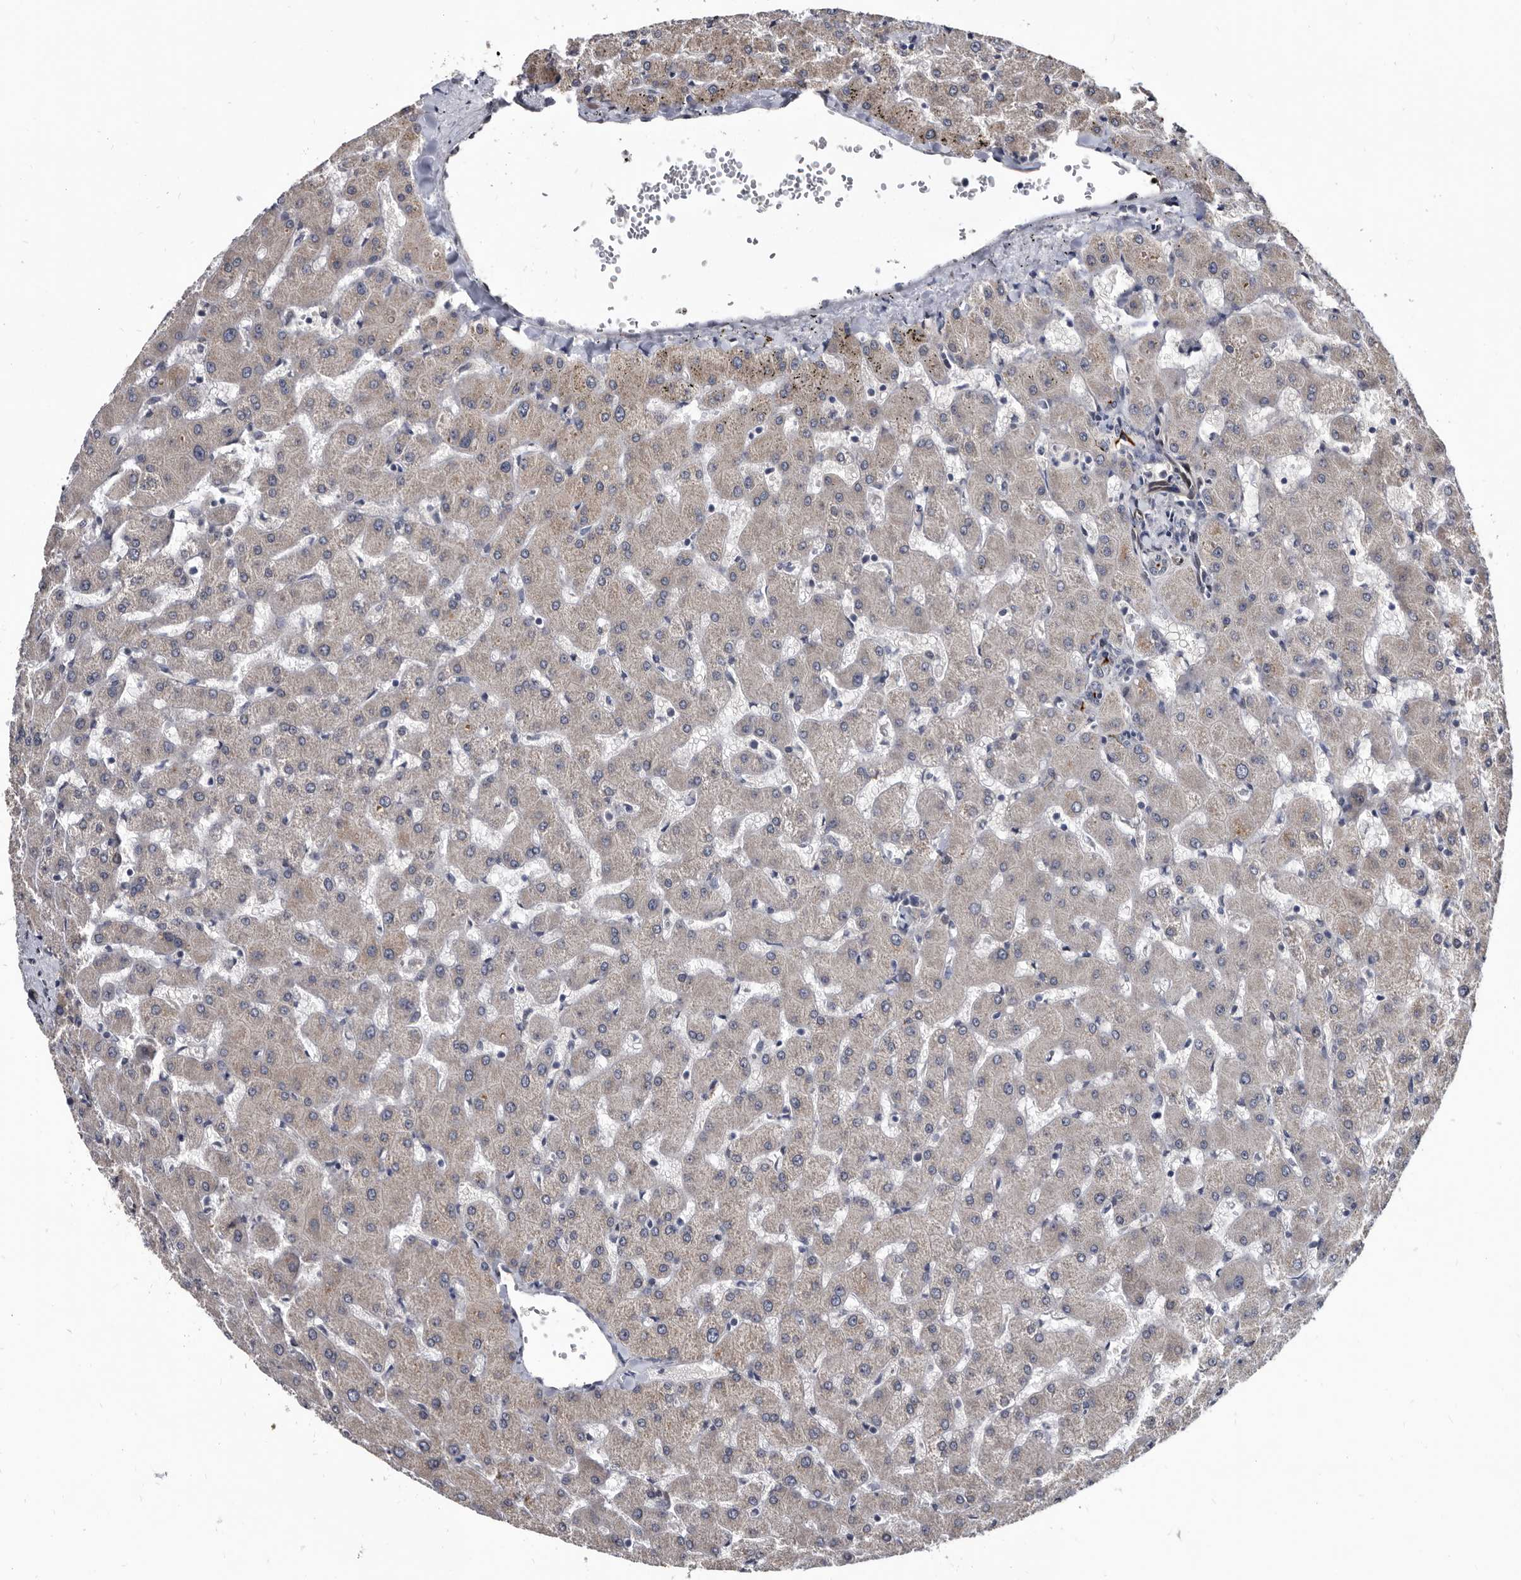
{"staining": {"intensity": "strong", "quantity": "25%-75%", "location": "cytoplasmic/membranous"}, "tissue": "liver", "cell_type": "Cholangiocytes", "image_type": "normal", "snomed": [{"axis": "morphology", "description": "Normal tissue, NOS"}, {"axis": "topography", "description": "Liver"}], "caption": "Immunohistochemical staining of normal human liver displays strong cytoplasmic/membranous protein staining in approximately 25%-75% of cholangiocytes. The staining was performed using DAB, with brown indicating positive protein expression. Nuclei are stained blue with hematoxylin.", "gene": "PROM1", "patient": {"sex": "female", "age": 63}}